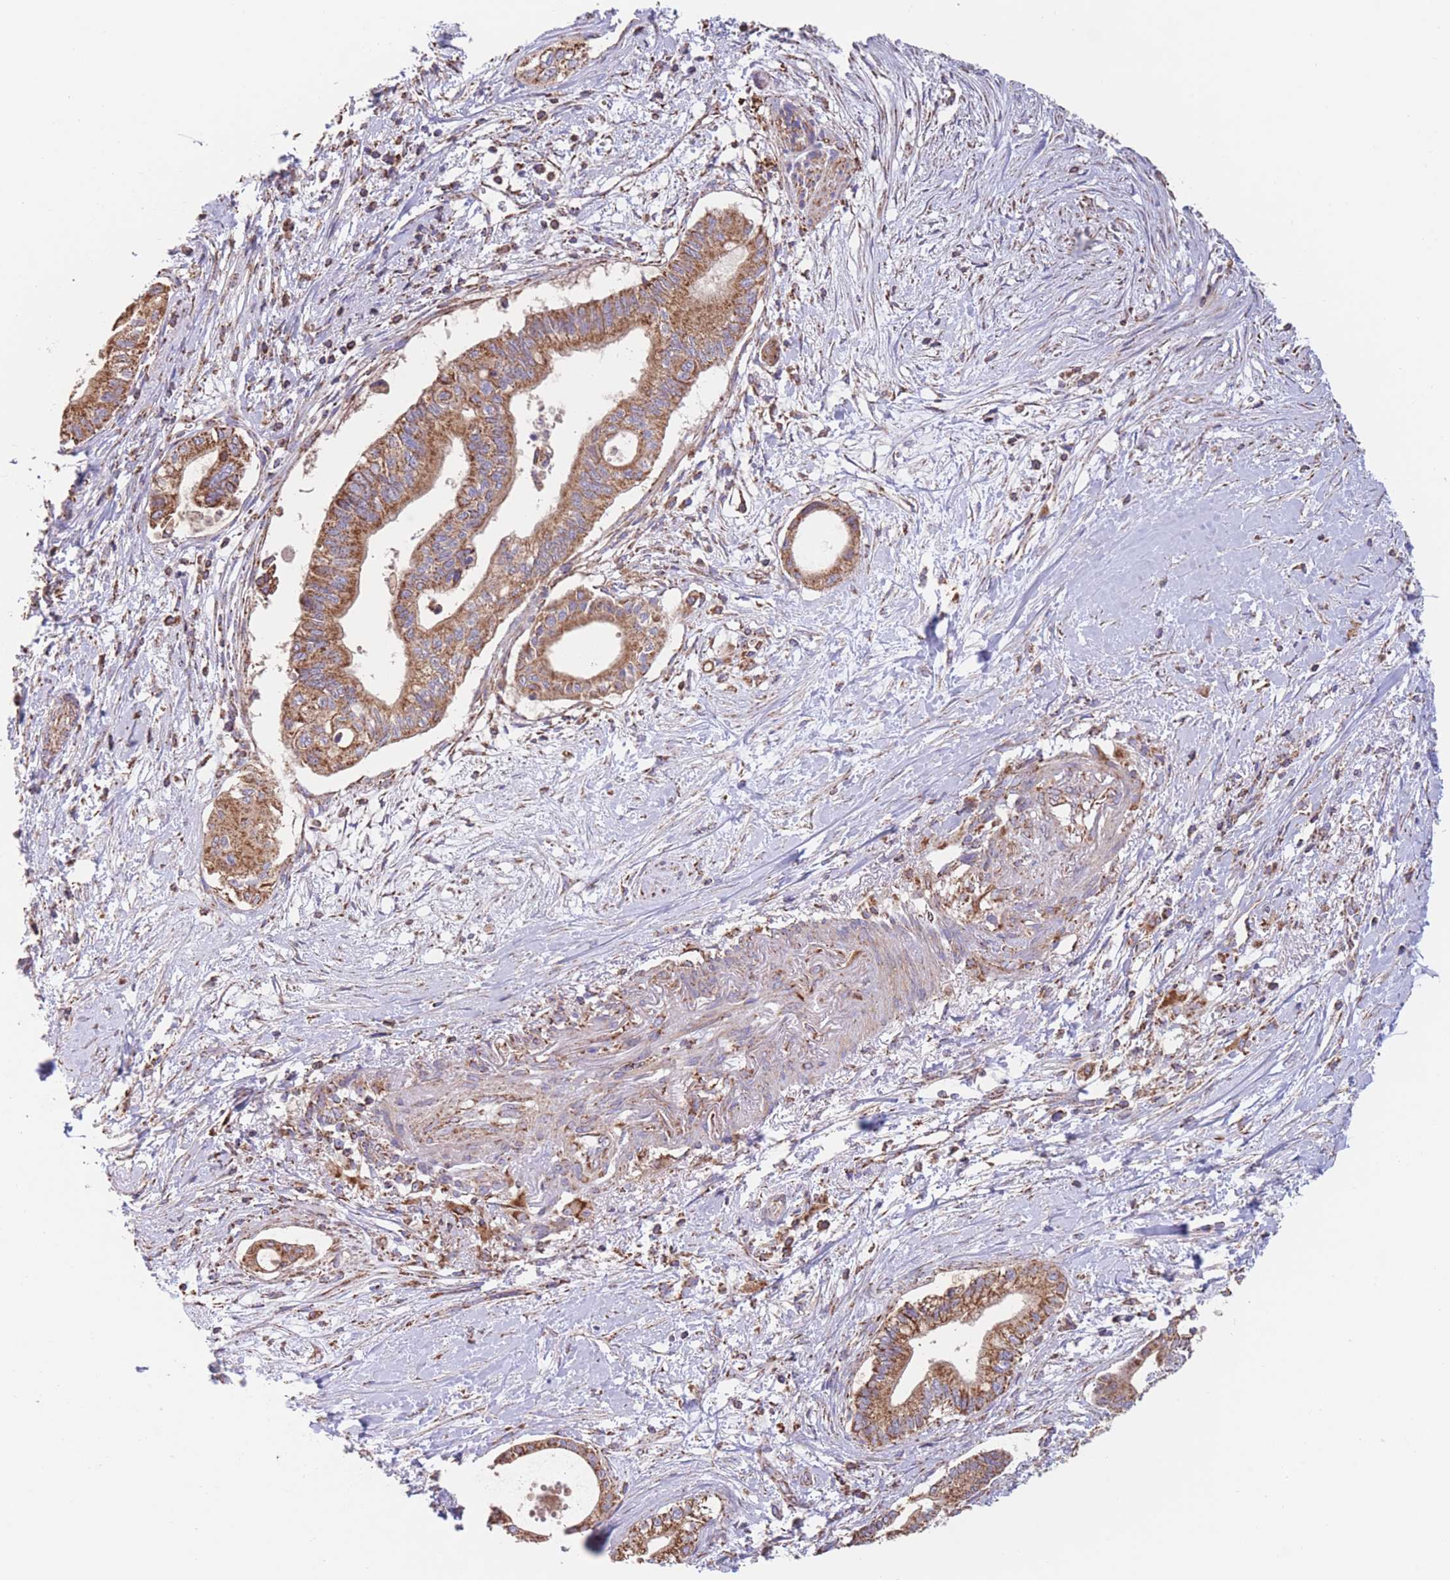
{"staining": {"intensity": "moderate", "quantity": ">75%", "location": "cytoplasmic/membranous"}, "tissue": "pancreatic cancer", "cell_type": "Tumor cells", "image_type": "cancer", "snomed": [{"axis": "morphology", "description": "Adenocarcinoma, NOS"}, {"axis": "topography", "description": "Pancreas"}], "caption": "Protein expression analysis of human pancreatic cancer (adenocarcinoma) reveals moderate cytoplasmic/membranous positivity in about >75% of tumor cells.", "gene": "FKBP8", "patient": {"sex": "male", "age": 78}}